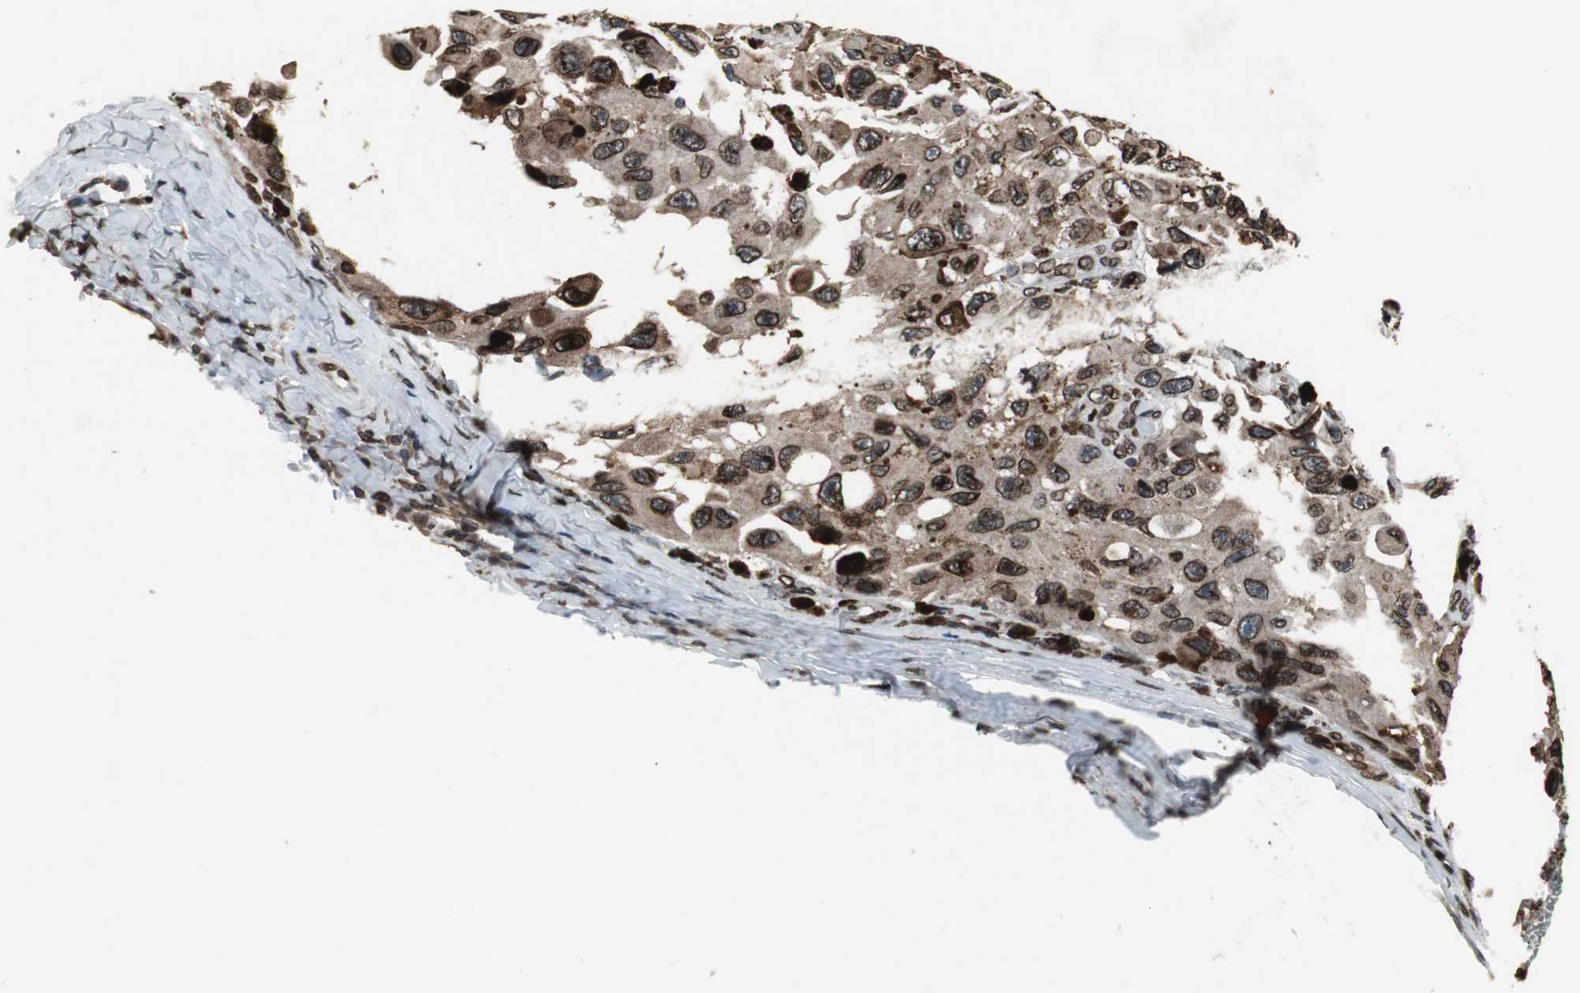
{"staining": {"intensity": "strong", "quantity": ">75%", "location": "cytoplasmic/membranous,nuclear"}, "tissue": "melanoma", "cell_type": "Tumor cells", "image_type": "cancer", "snomed": [{"axis": "morphology", "description": "Malignant melanoma, NOS"}, {"axis": "topography", "description": "Skin"}], "caption": "Malignant melanoma was stained to show a protein in brown. There is high levels of strong cytoplasmic/membranous and nuclear expression in approximately >75% of tumor cells. The protein of interest is stained brown, and the nuclei are stained in blue (DAB (3,3'-diaminobenzidine) IHC with brightfield microscopy, high magnification).", "gene": "LMNA", "patient": {"sex": "female", "age": 73}}